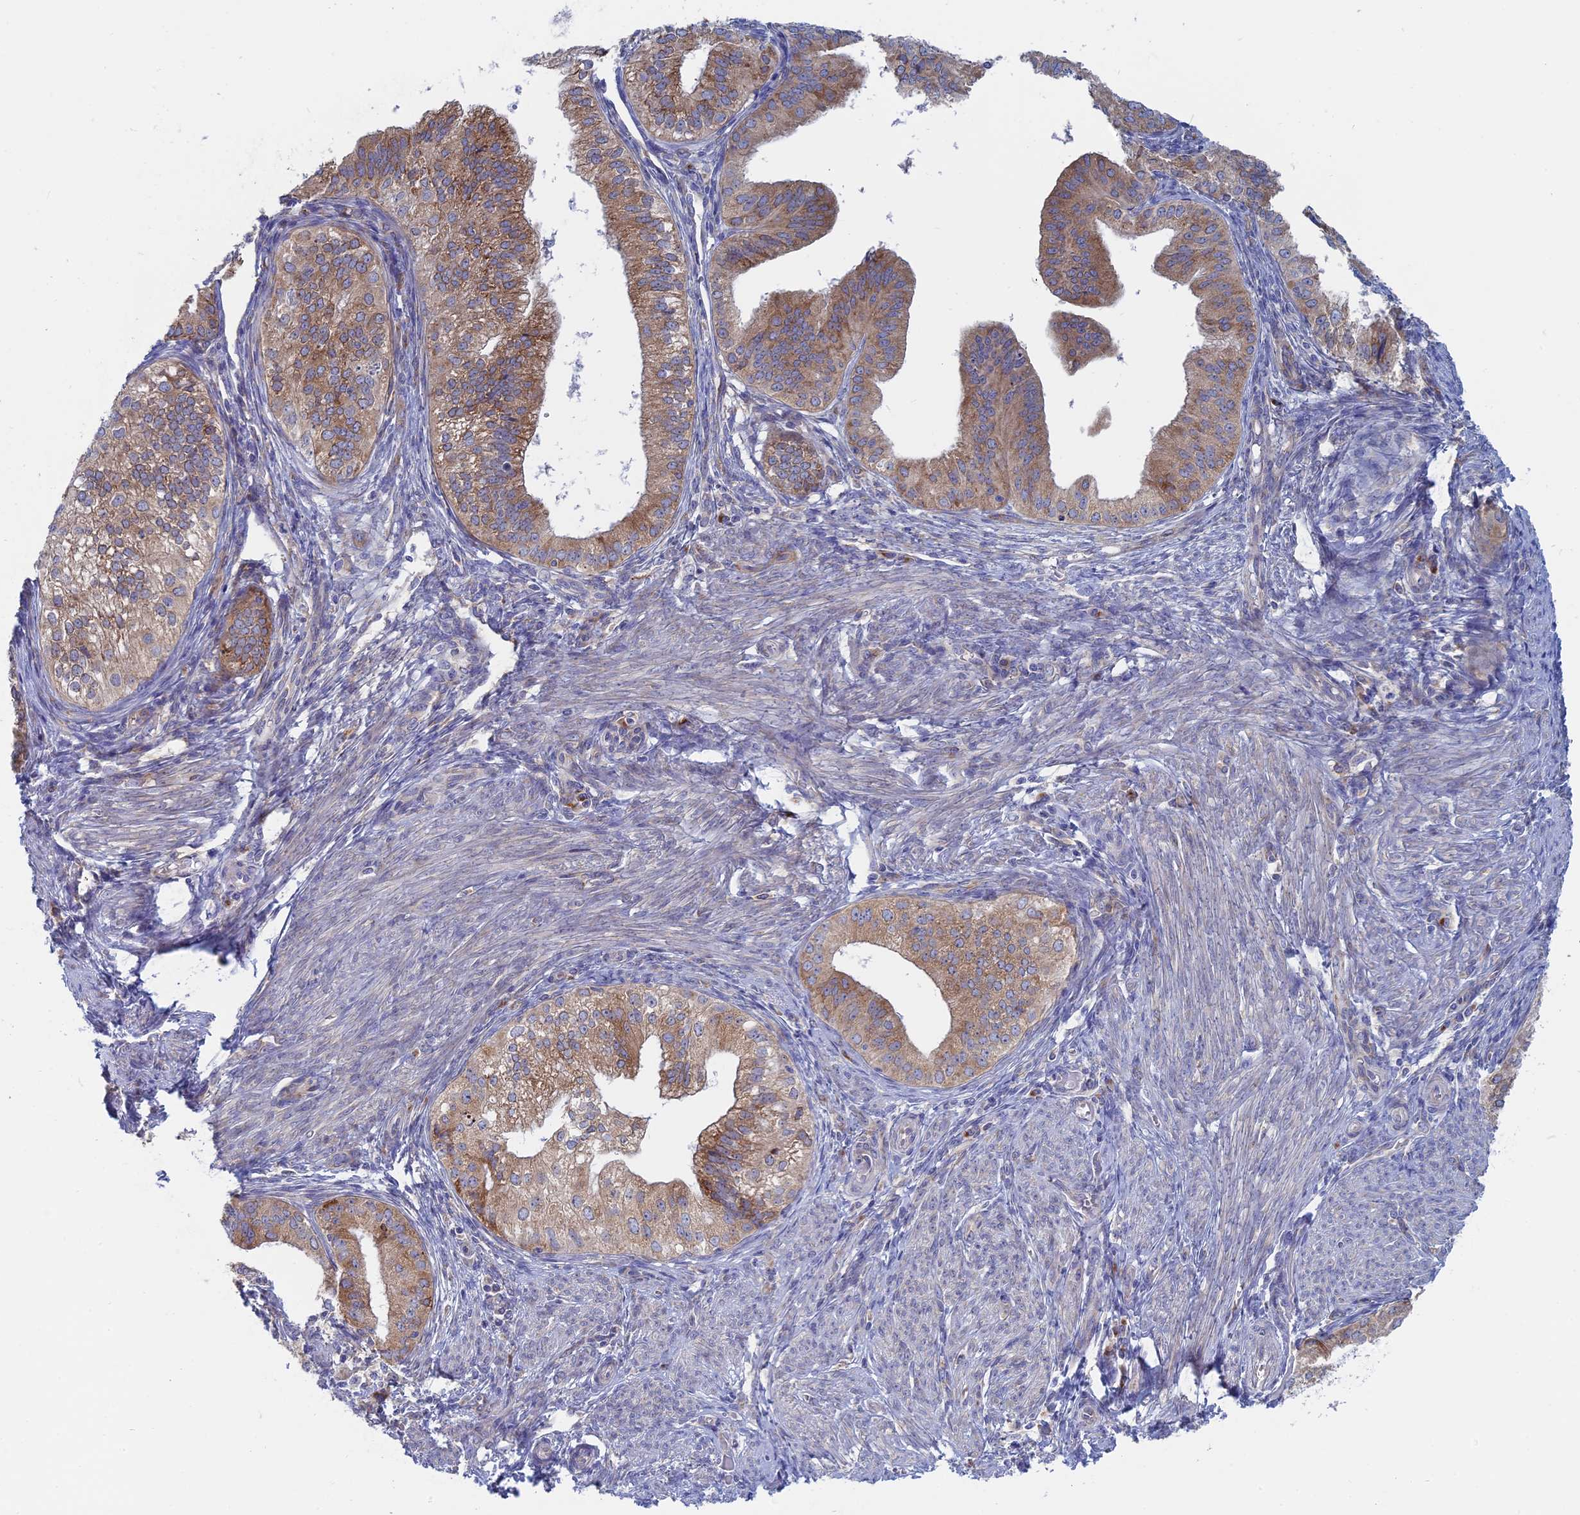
{"staining": {"intensity": "moderate", "quantity": ">75%", "location": "cytoplasmic/membranous"}, "tissue": "endometrial cancer", "cell_type": "Tumor cells", "image_type": "cancer", "snomed": [{"axis": "morphology", "description": "Adenocarcinoma, NOS"}, {"axis": "topography", "description": "Endometrium"}], "caption": "Protein expression by IHC exhibits moderate cytoplasmic/membranous positivity in approximately >75% of tumor cells in endometrial cancer (adenocarcinoma).", "gene": "TBC1D30", "patient": {"sex": "female", "age": 50}}